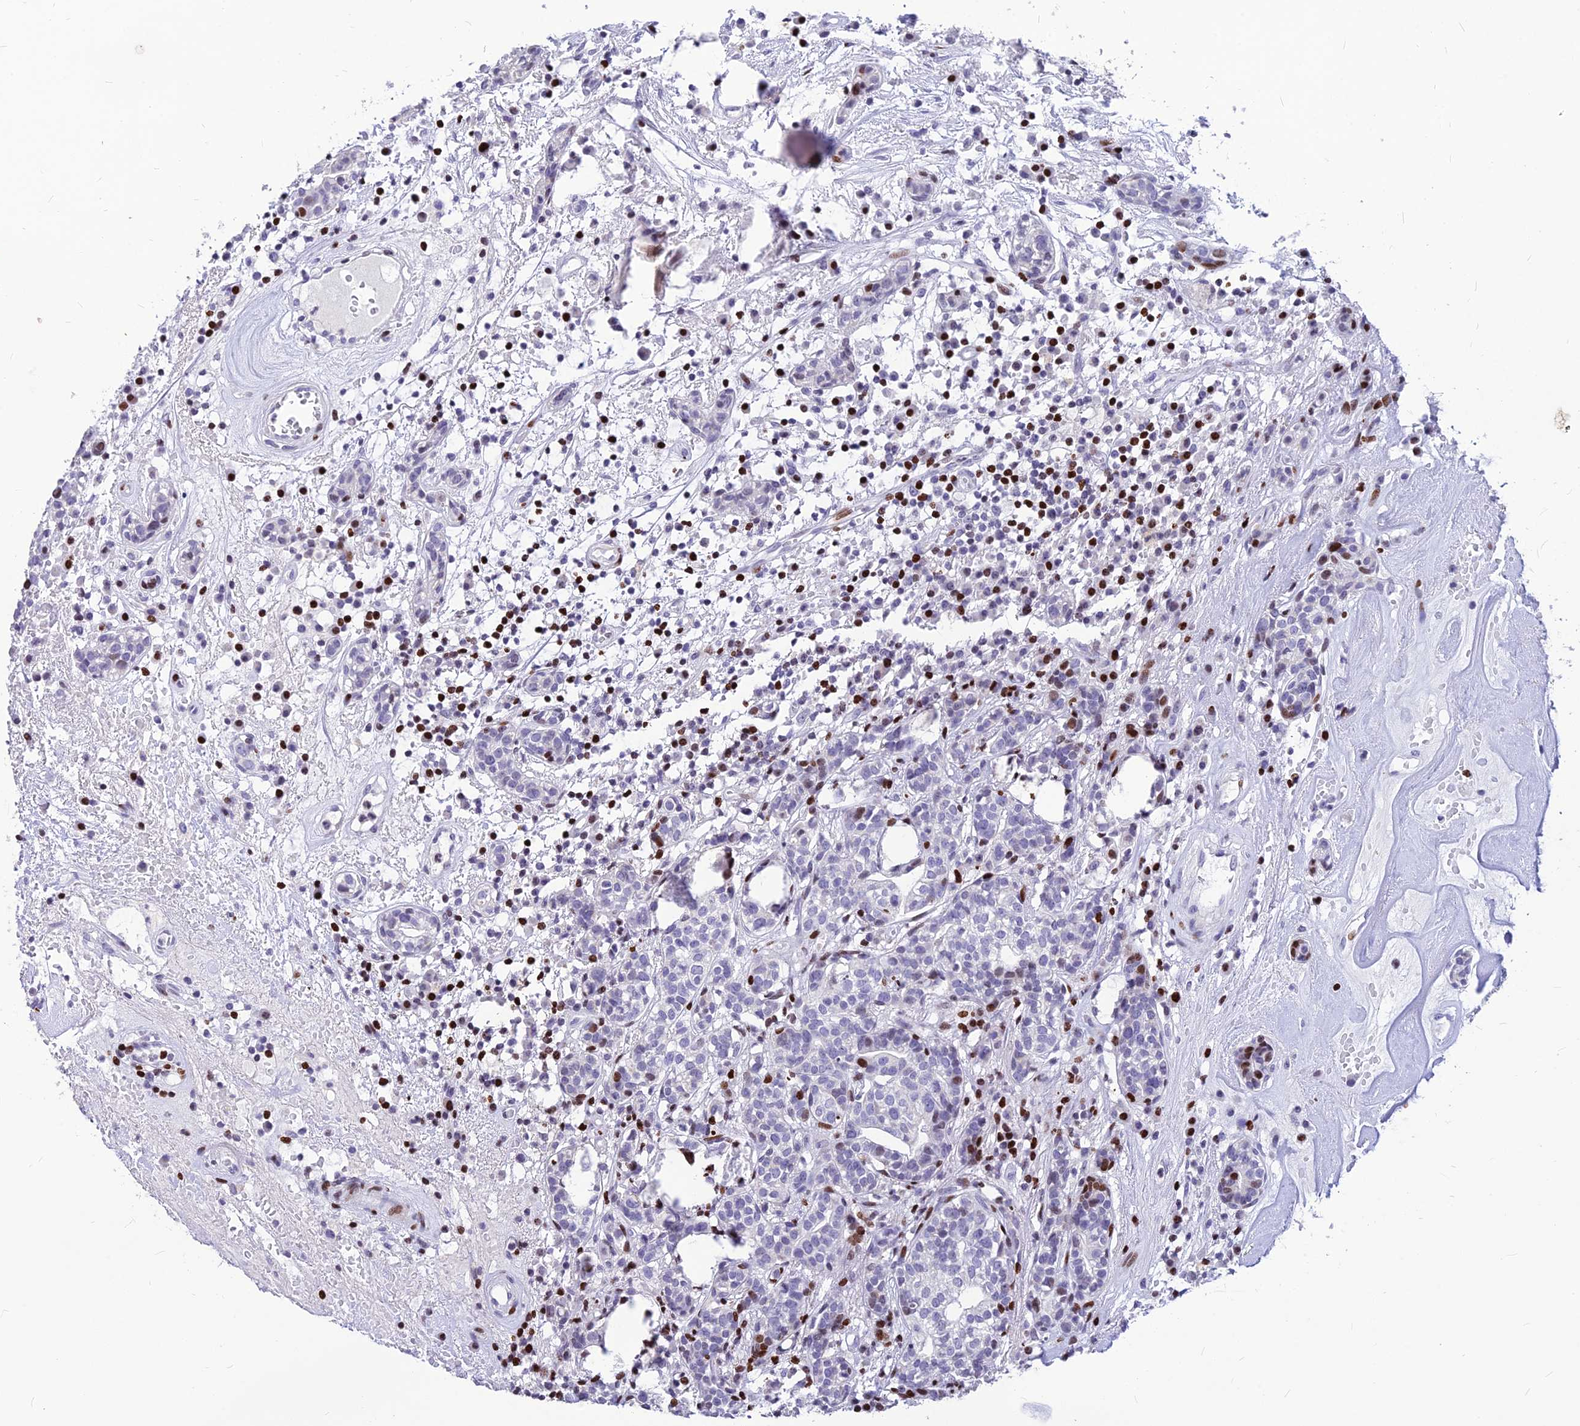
{"staining": {"intensity": "negative", "quantity": "none", "location": "none"}, "tissue": "head and neck cancer", "cell_type": "Tumor cells", "image_type": "cancer", "snomed": [{"axis": "morphology", "description": "Adenocarcinoma, NOS"}, {"axis": "topography", "description": "Salivary gland"}, {"axis": "topography", "description": "Head-Neck"}], "caption": "Histopathology image shows no protein staining in tumor cells of head and neck cancer (adenocarcinoma) tissue.", "gene": "PRPS1", "patient": {"sex": "female", "age": 65}}